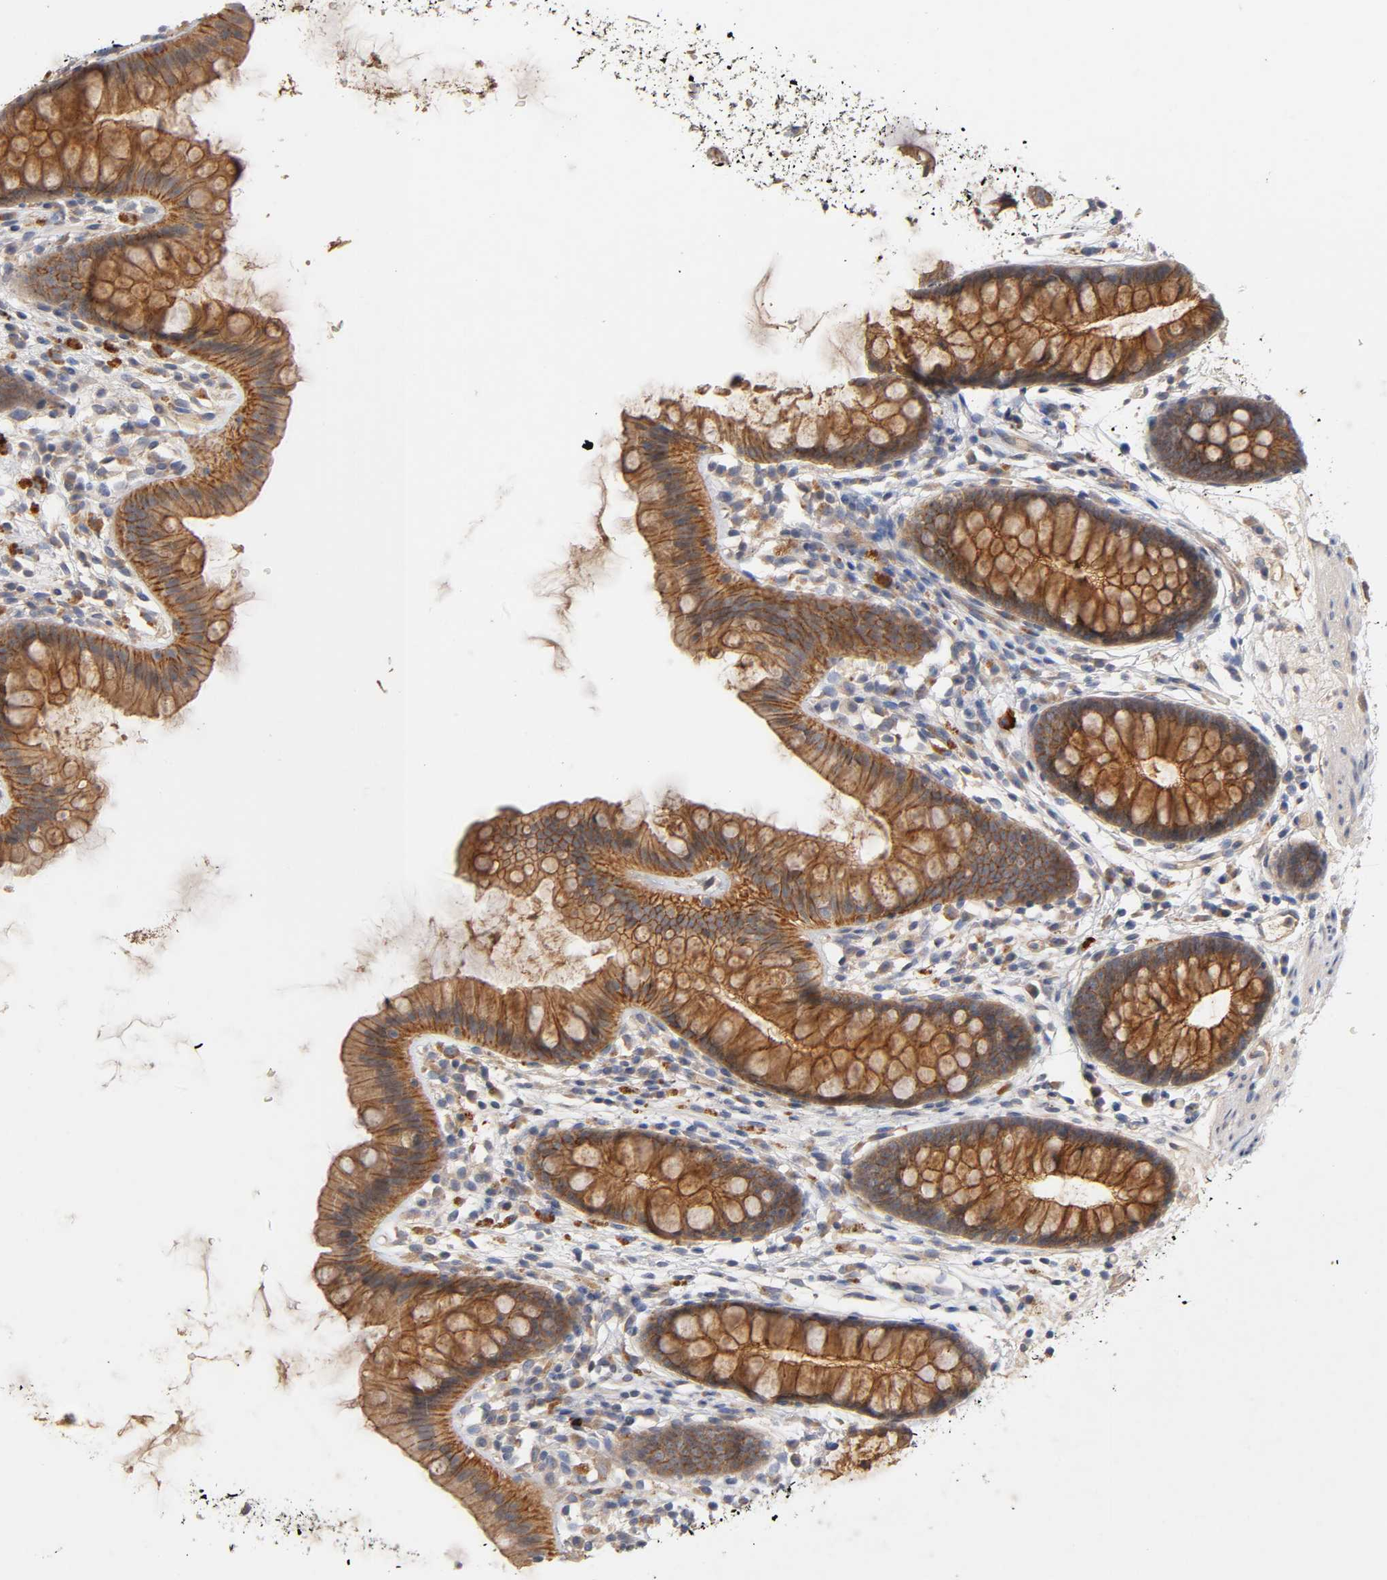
{"staining": {"intensity": "weak", "quantity": ">75%", "location": "cytoplasmic/membranous"}, "tissue": "colon", "cell_type": "Endothelial cells", "image_type": "normal", "snomed": [{"axis": "morphology", "description": "Normal tissue, NOS"}, {"axis": "topography", "description": "Smooth muscle"}, {"axis": "topography", "description": "Colon"}], "caption": "Immunohistochemistry (IHC) micrograph of benign colon: colon stained using immunohistochemistry (IHC) demonstrates low levels of weak protein expression localized specifically in the cytoplasmic/membranous of endothelial cells, appearing as a cytoplasmic/membranous brown color.", "gene": "PDZD11", "patient": {"sex": "male", "age": 67}}